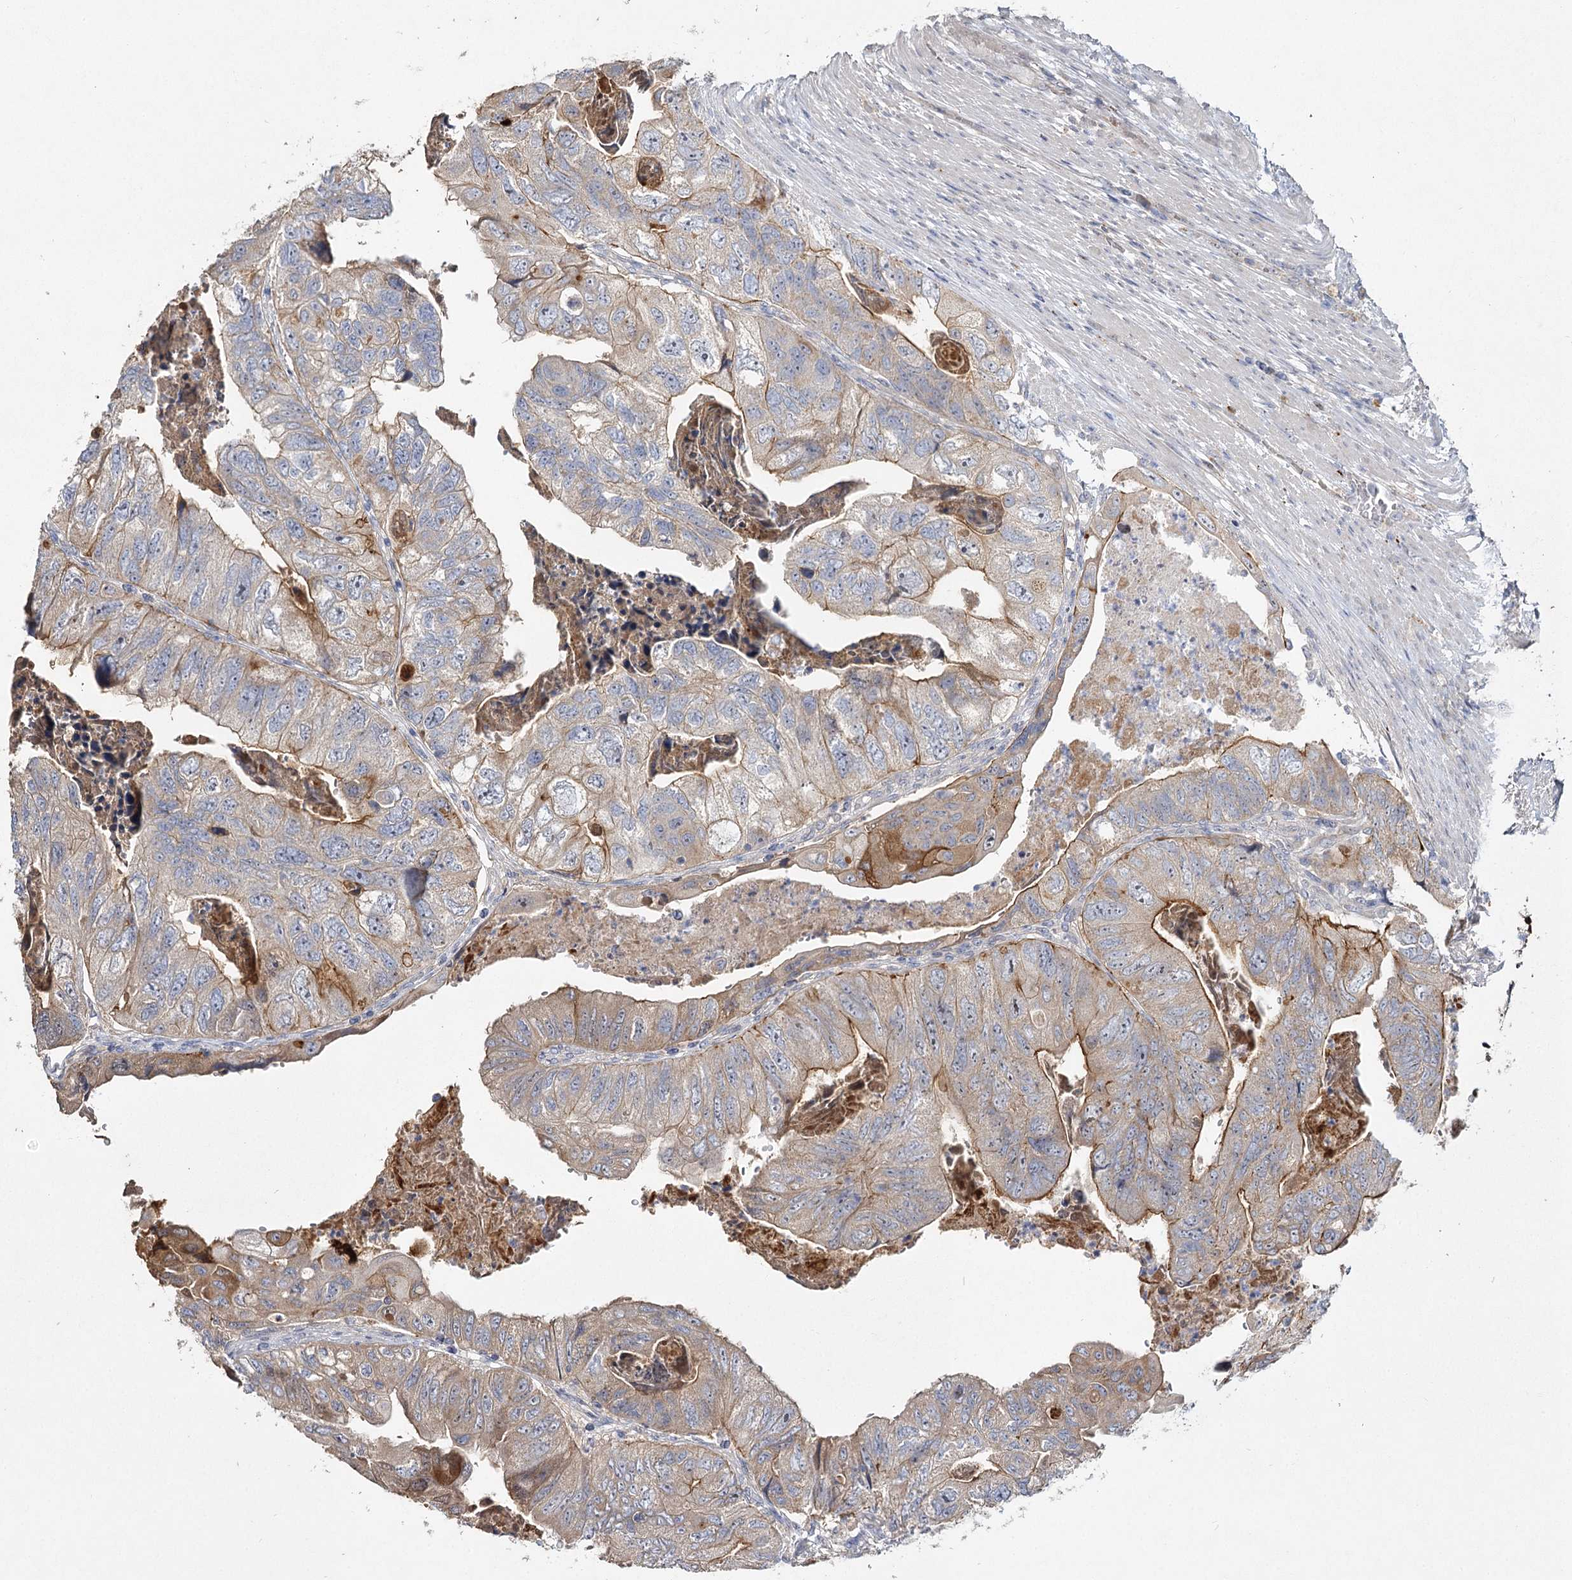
{"staining": {"intensity": "moderate", "quantity": "25%-75%", "location": "cytoplasmic/membranous"}, "tissue": "colorectal cancer", "cell_type": "Tumor cells", "image_type": "cancer", "snomed": [{"axis": "morphology", "description": "Adenocarcinoma, NOS"}, {"axis": "topography", "description": "Rectum"}], "caption": "Protein expression analysis of human colorectal adenocarcinoma reveals moderate cytoplasmic/membranous positivity in approximately 25%-75% of tumor cells.", "gene": "ANGPTL5", "patient": {"sex": "male", "age": 63}}